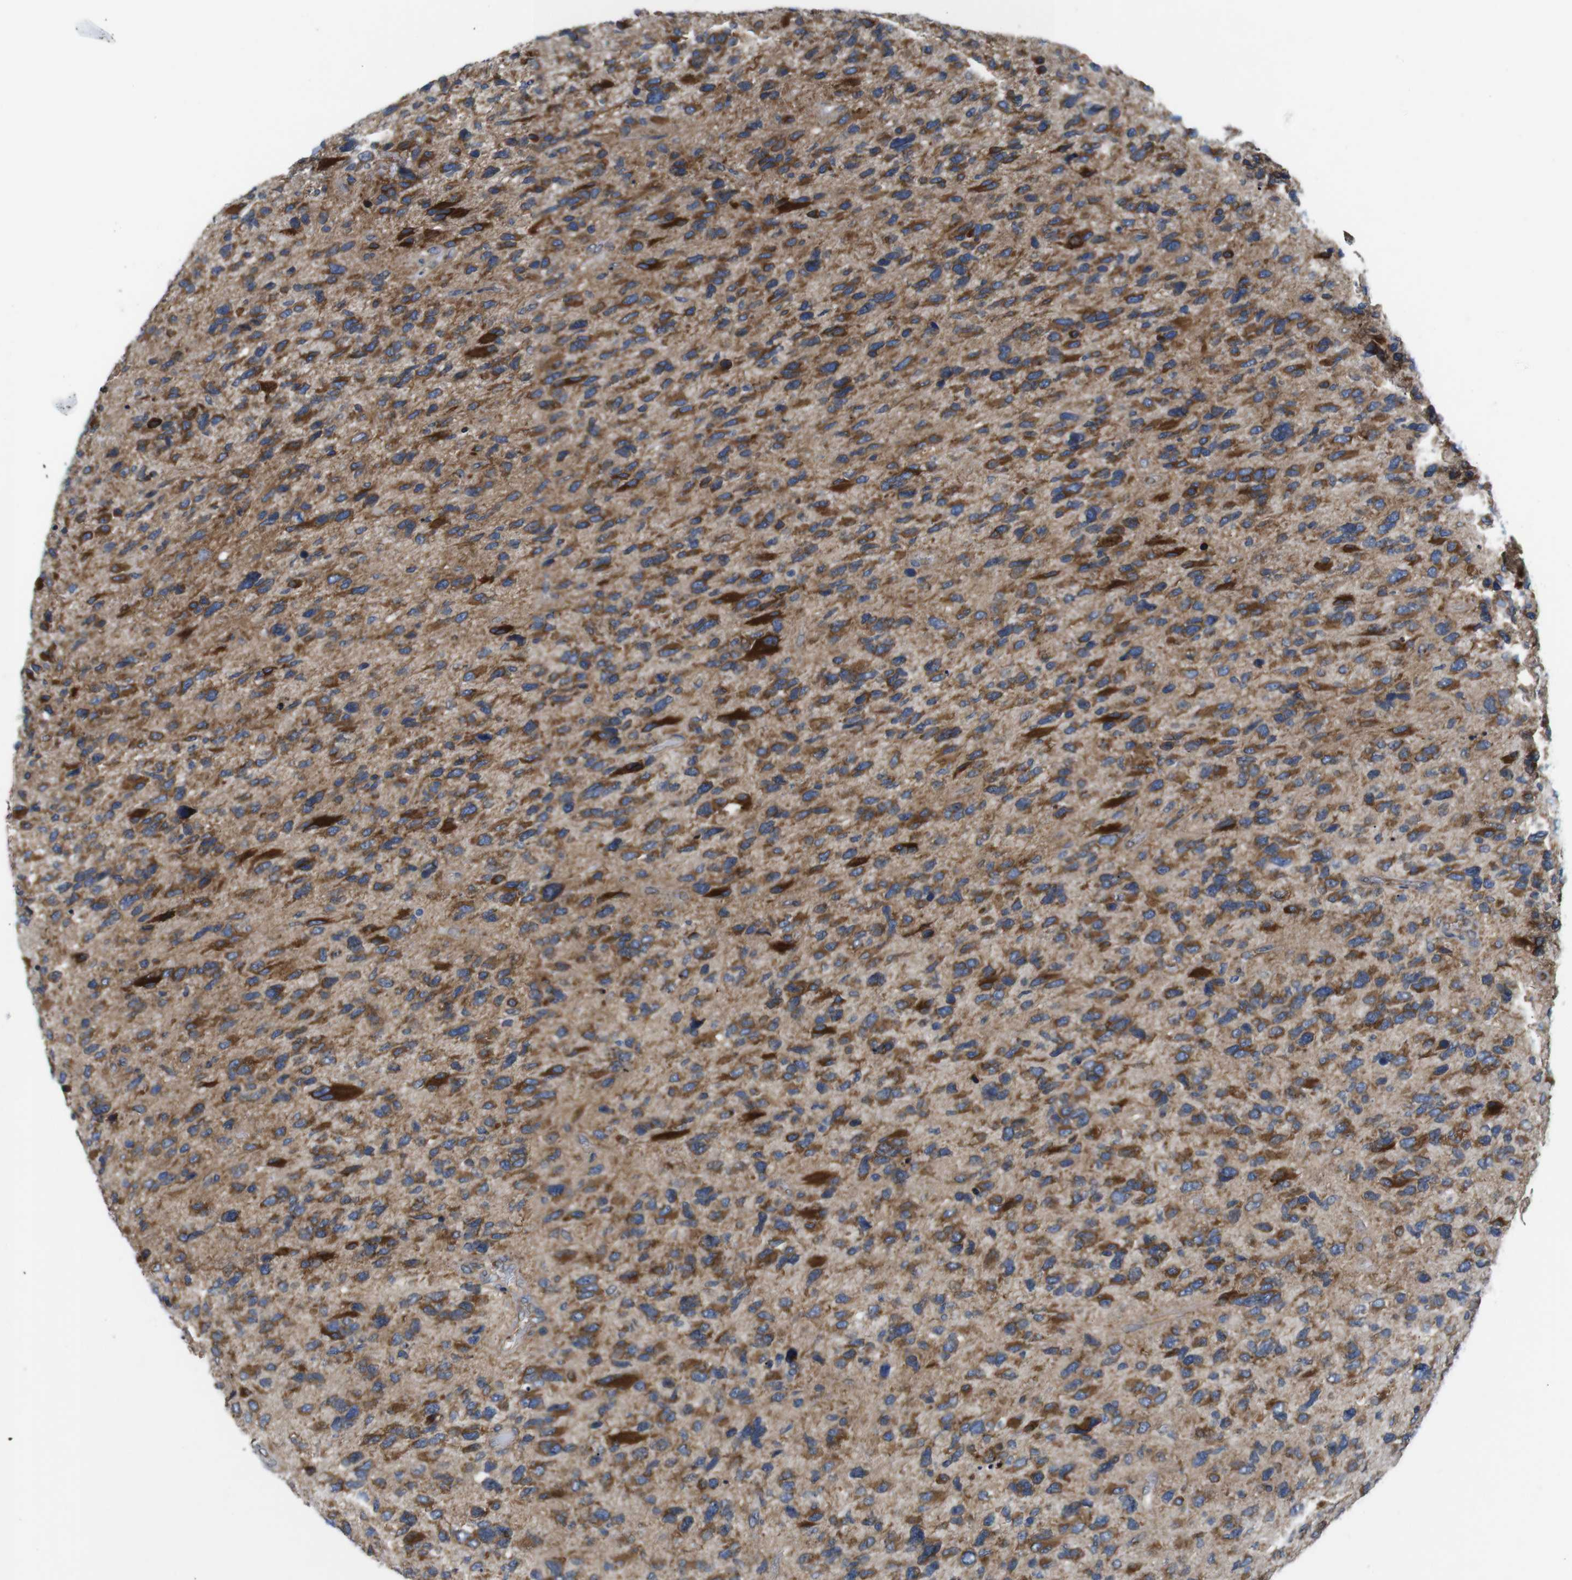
{"staining": {"intensity": "moderate", "quantity": ">75%", "location": "cytoplasmic/membranous"}, "tissue": "glioma", "cell_type": "Tumor cells", "image_type": "cancer", "snomed": [{"axis": "morphology", "description": "Glioma, malignant, High grade"}, {"axis": "topography", "description": "Brain"}], "caption": "Tumor cells exhibit moderate cytoplasmic/membranous staining in about >75% of cells in glioma.", "gene": "HACD3", "patient": {"sex": "female", "age": 58}}